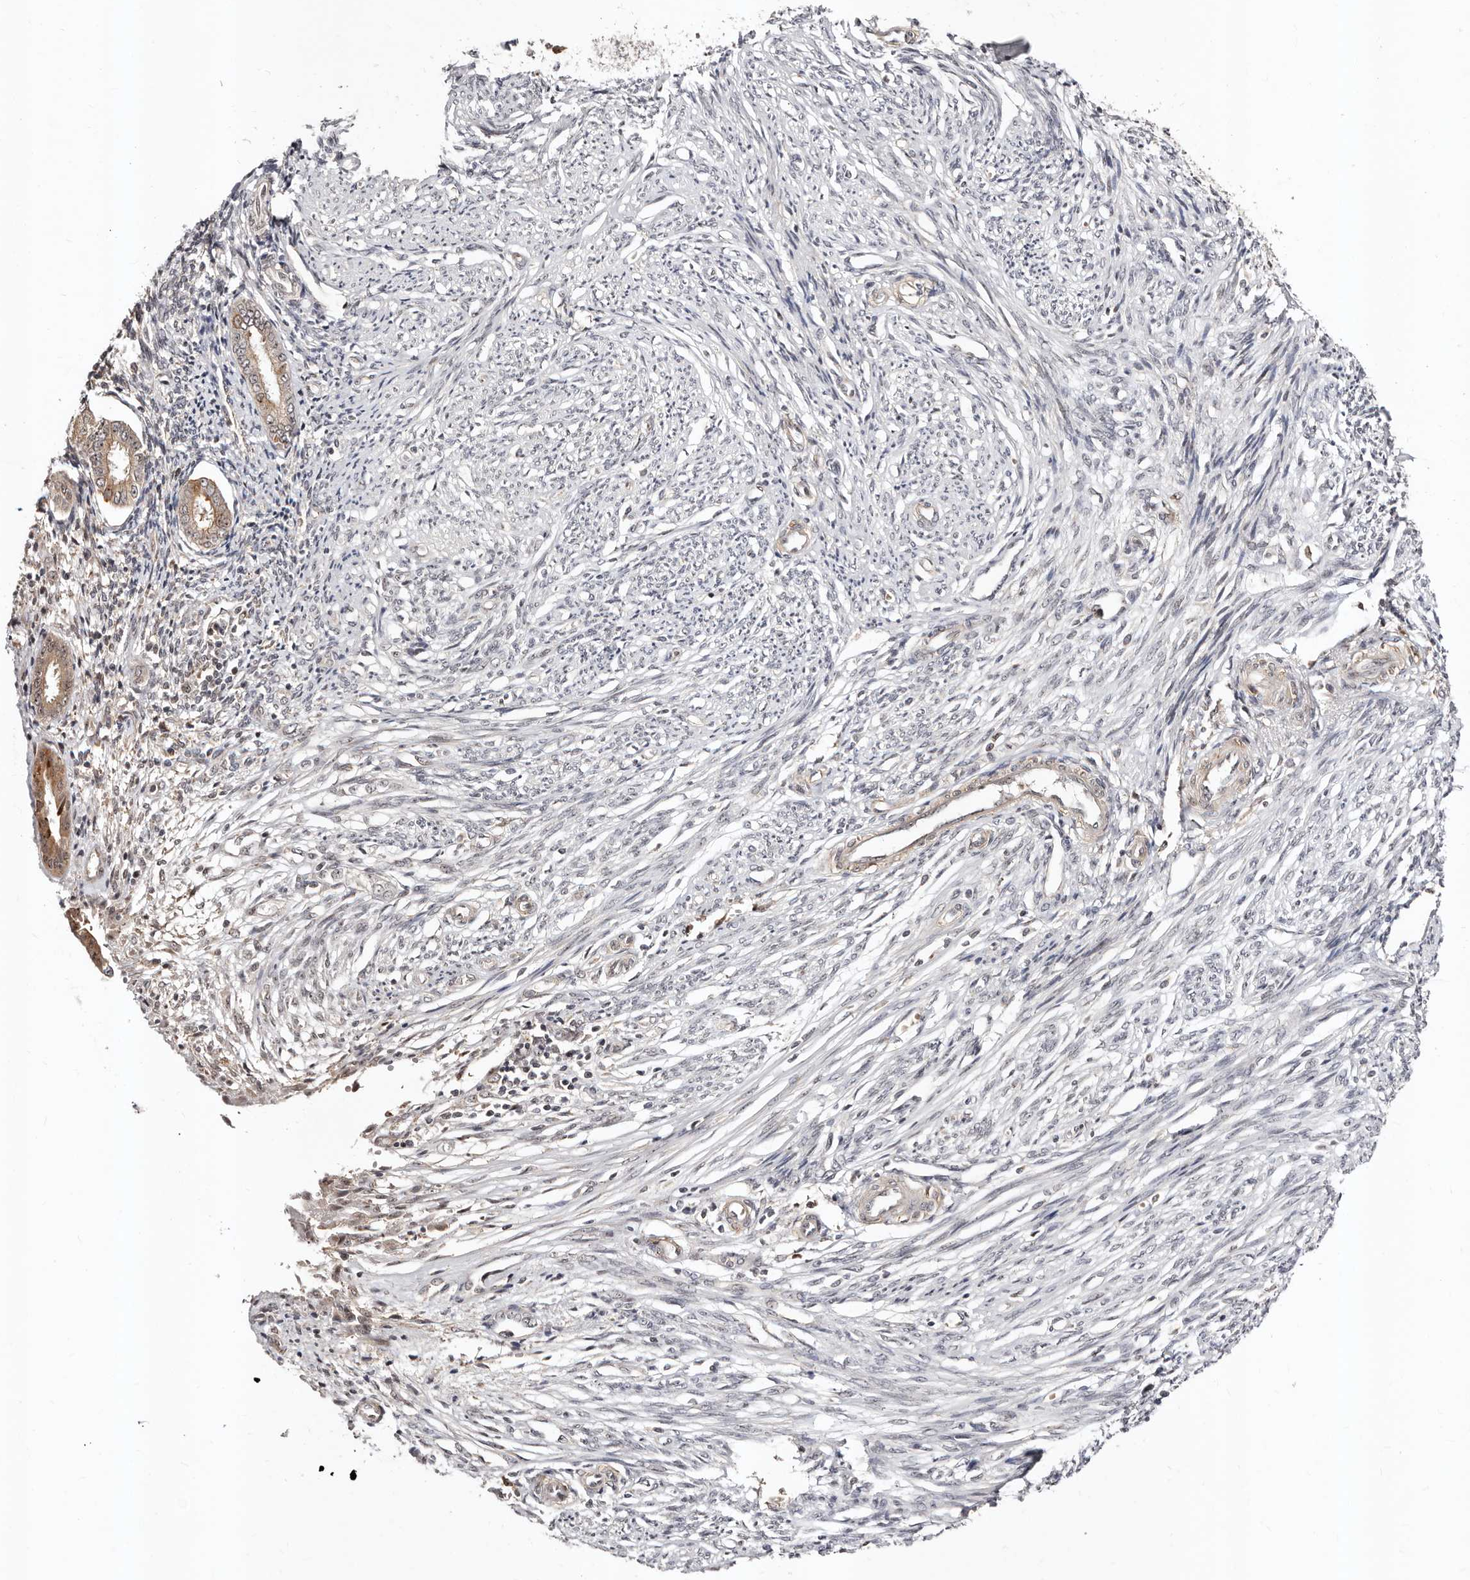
{"staining": {"intensity": "negative", "quantity": "none", "location": "none"}, "tissue": "endometrium", "cell_type": "Cells in endometrial stroma", "image_type": "normal", "snomed": [{"axis": "morphology", "description": "Normal tissue, NOS"}, {"axis": "topography", "description": "Endometrium"}], "caption": "A photomicrograph of endometrium stained for a protein exhibits no brown staining in cells in endometrial stroma. (Brightfield microscopy of DAB (3,3'-diaminobenzidine) immunohistochemistry (IHC) at high magnification).", "gene": "APOL6", "patient": {"sex": "female", "age": 56}}